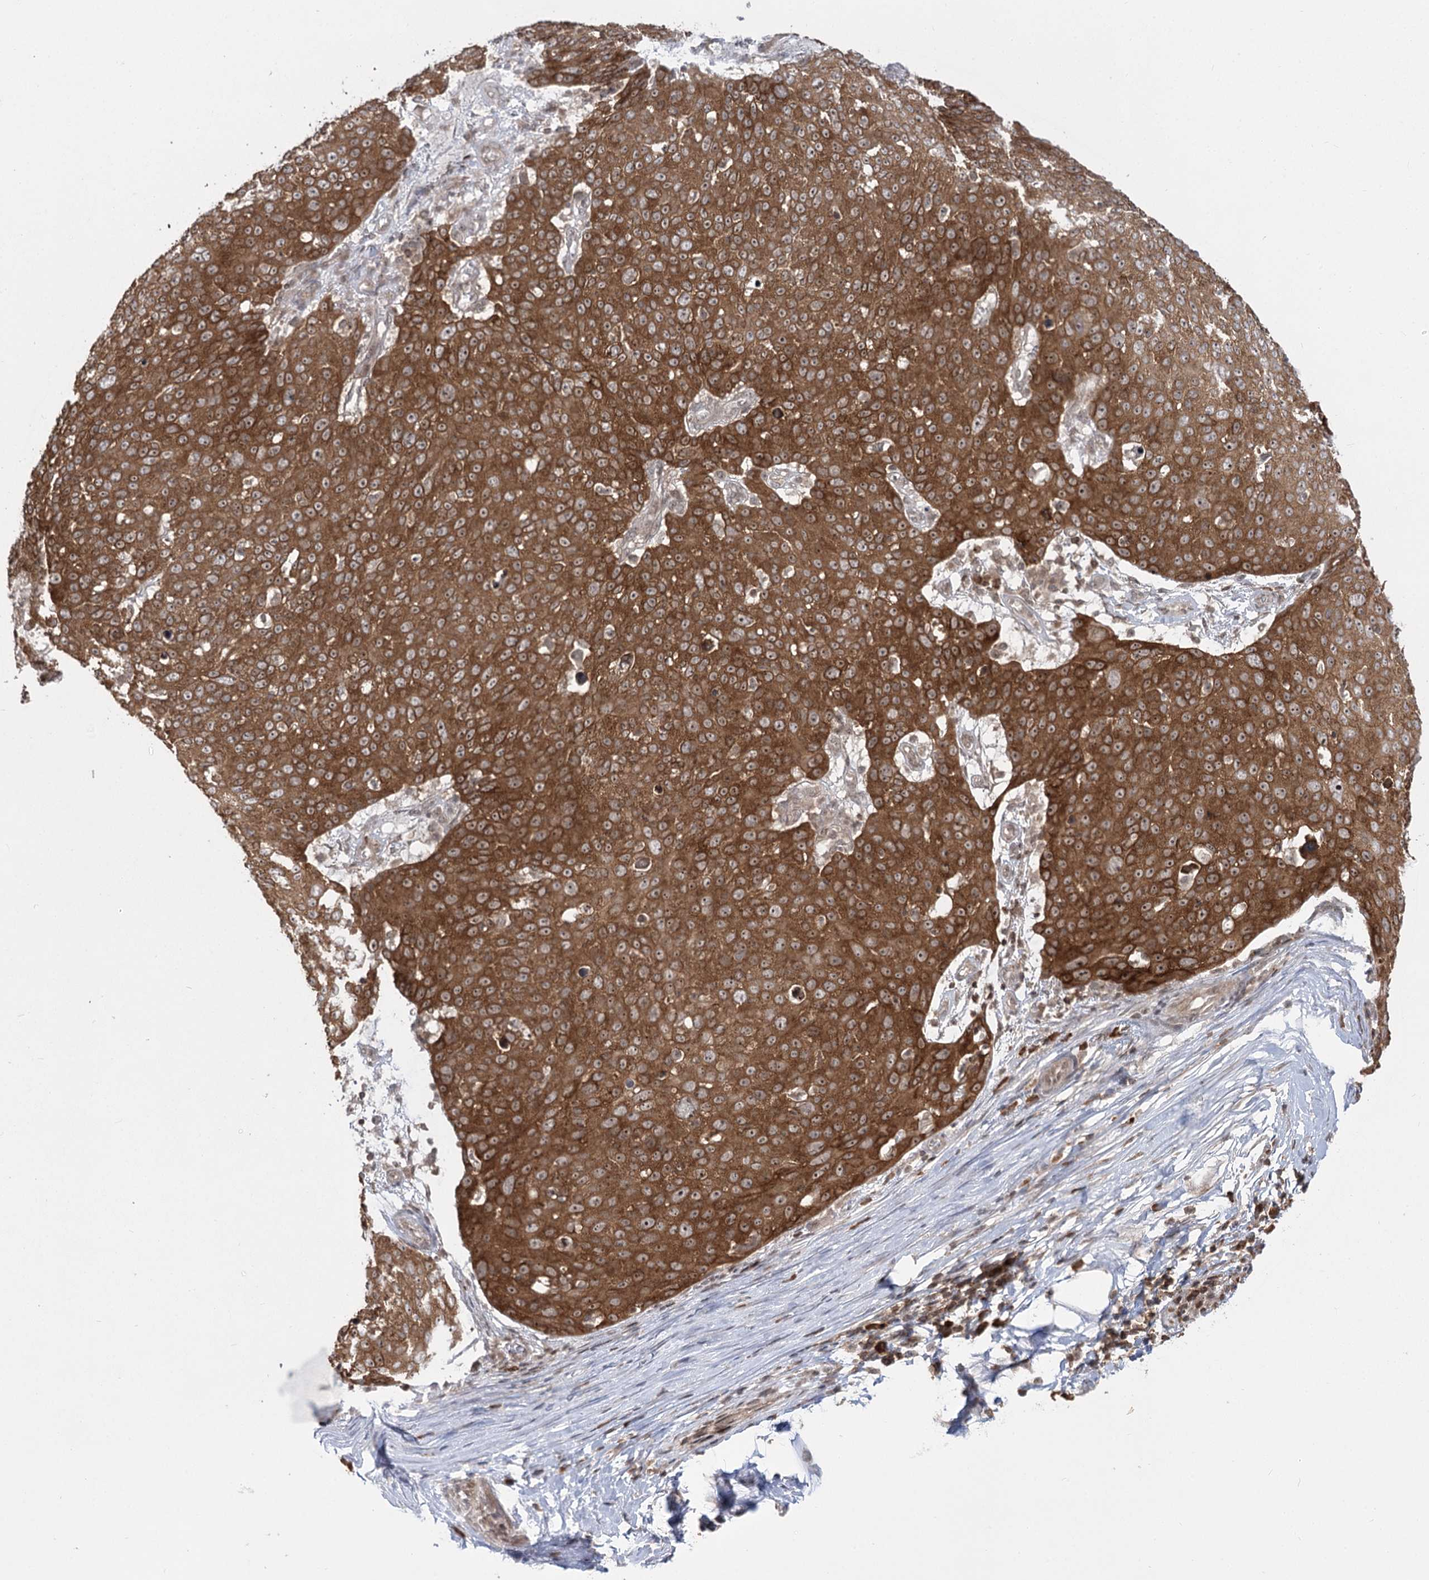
{"staining": {"intensity": "strong", "quantity": ">75%", "location": "cytoplasmic/membranous,nuclear"}, "tissue": "skin cancer", "cell_type": "Tumor cells", "image_type": "cancer", "snomed": [{"axis": "morphology", "description": "Squamous cell carcinoma, NOS"}, {"axis": "topography", "description": "Skin"}], "caption": "This micrograph demonstrates IHC staining of skin cancer, with high strong cytoplasmic/membranous and nuclear positivity in about >75% of tumor cells.", "gene": "SYTL1", "patient": {"sex": "male", "age": 71}}